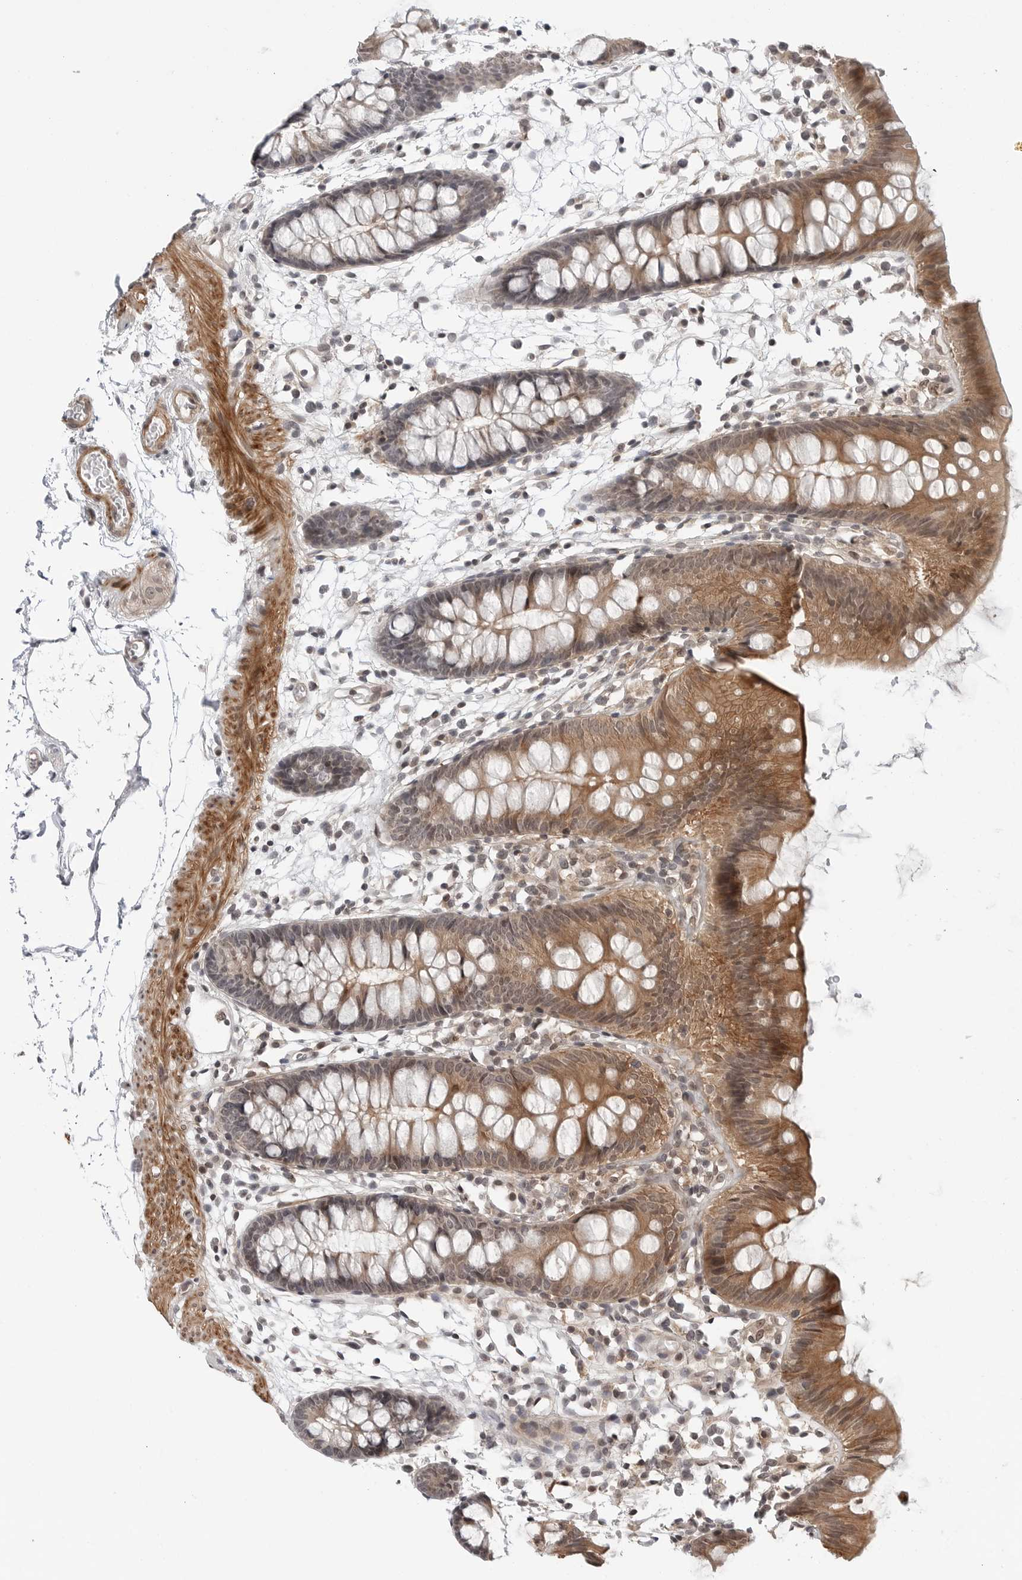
{"staining": {"intensity": "moderate", "quantity": ">75%", "location": "cytoplasmic/membranous"}, "tissue": "colon", "cell_type": "Endothelial cells", "image_type": "normal", "snomed": [{"axis": "morphology", "description": "Normal tissue, NOS"}, {"axis": "topography", "description": "Colon"}], "caption": "Colon stained for a protein (brown) shows moderate cytoplasmic/membranous positive positivity in approximately >75% of endothelial cells.", "gene": "MAP2K5", "patient": {"sex": "male", "age": 56}}